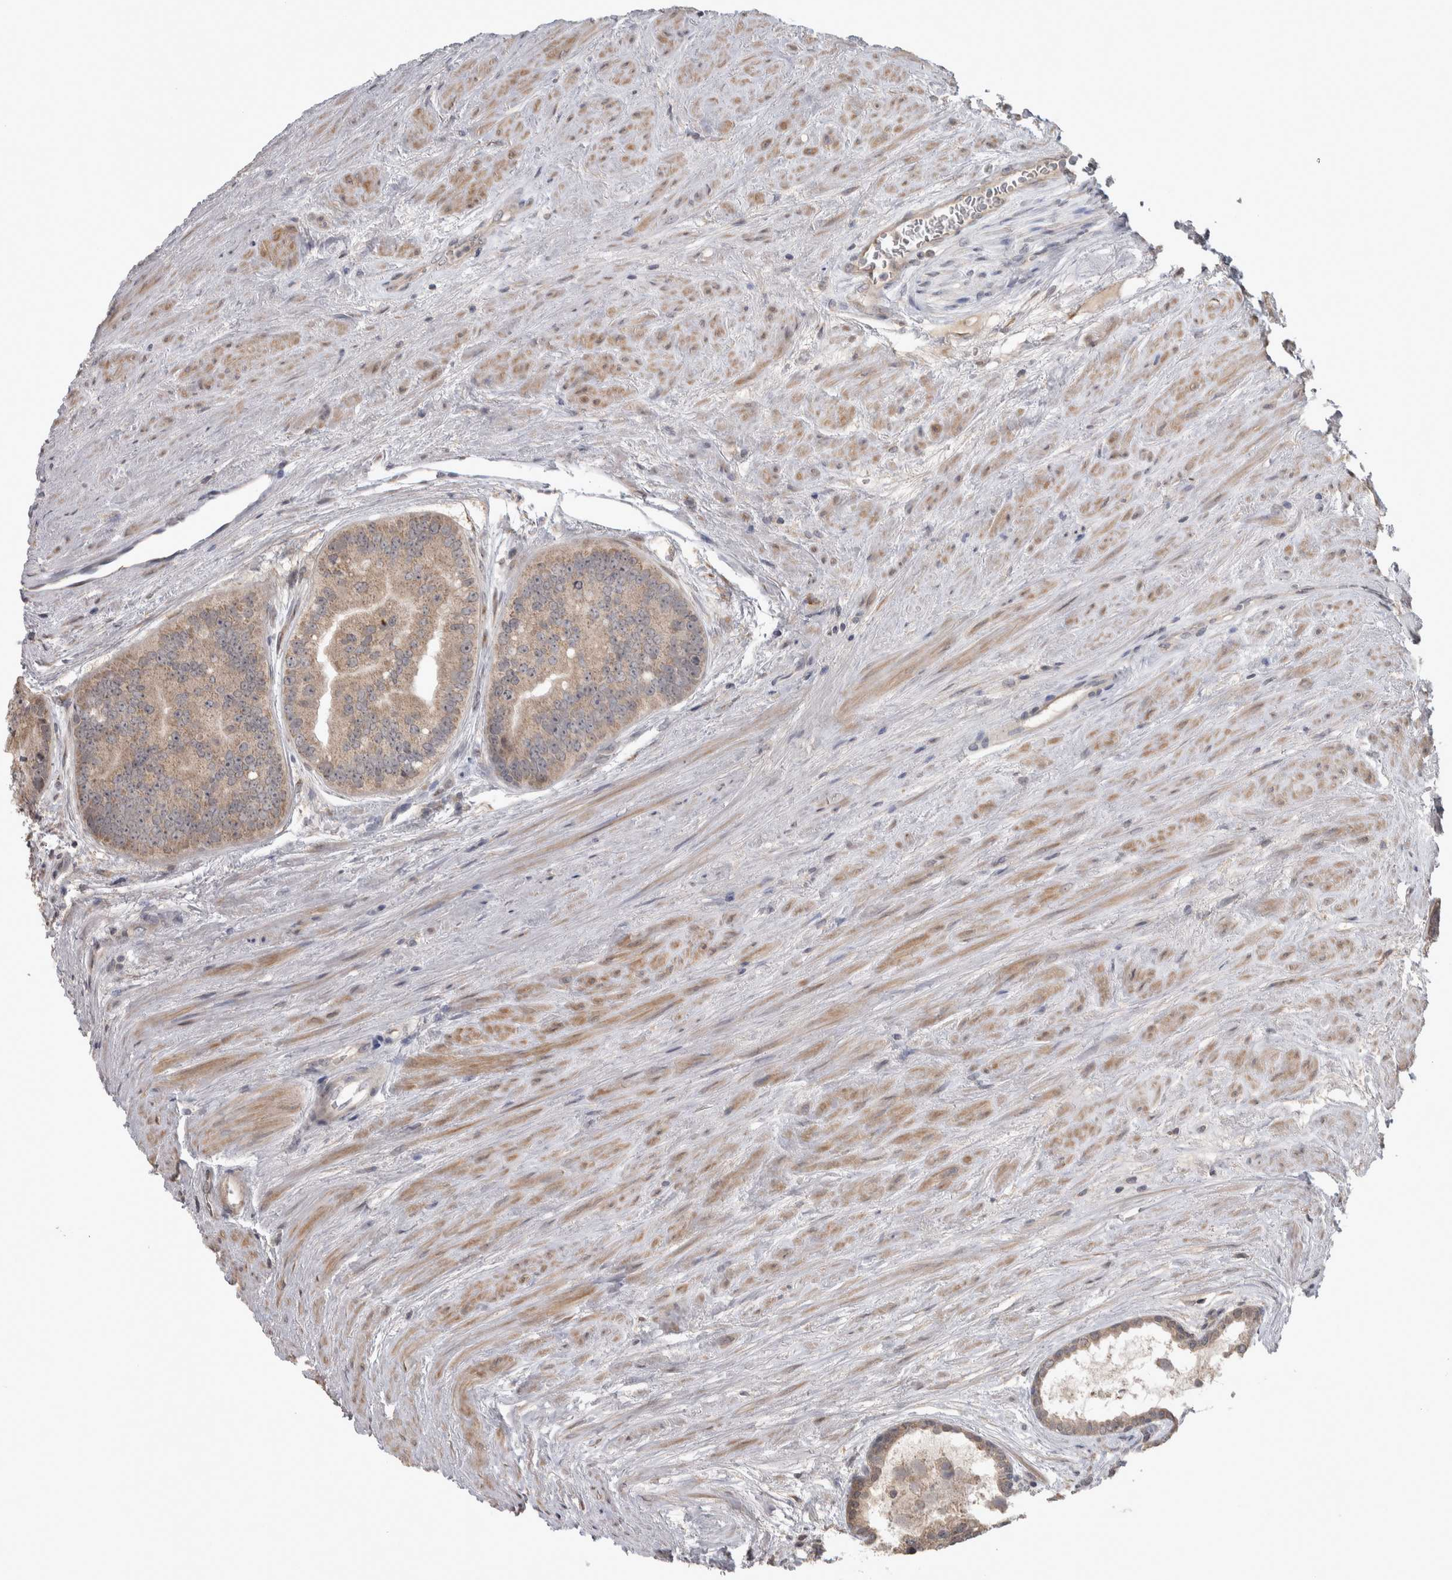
{"staining": {"intensity": "weak", "quantity": ">75%", "location": "cytoplasmic/membranous"}, "tissue": "prostate cancer", "cell_type": "Tumor cells", "image_type": "cancer", "snomed": [{"axis": "morphology", "description": "Adenocarcinoma, High grade"}, {"axis": "topography", "description": "Prostate"}], "caption": "Human prostate high-grade adenocarcinoma stained with a protein marker exhibits weak staining in tumor cells.", "gene": "CUL2", "patient": {"sex": "male", "age": 70}}